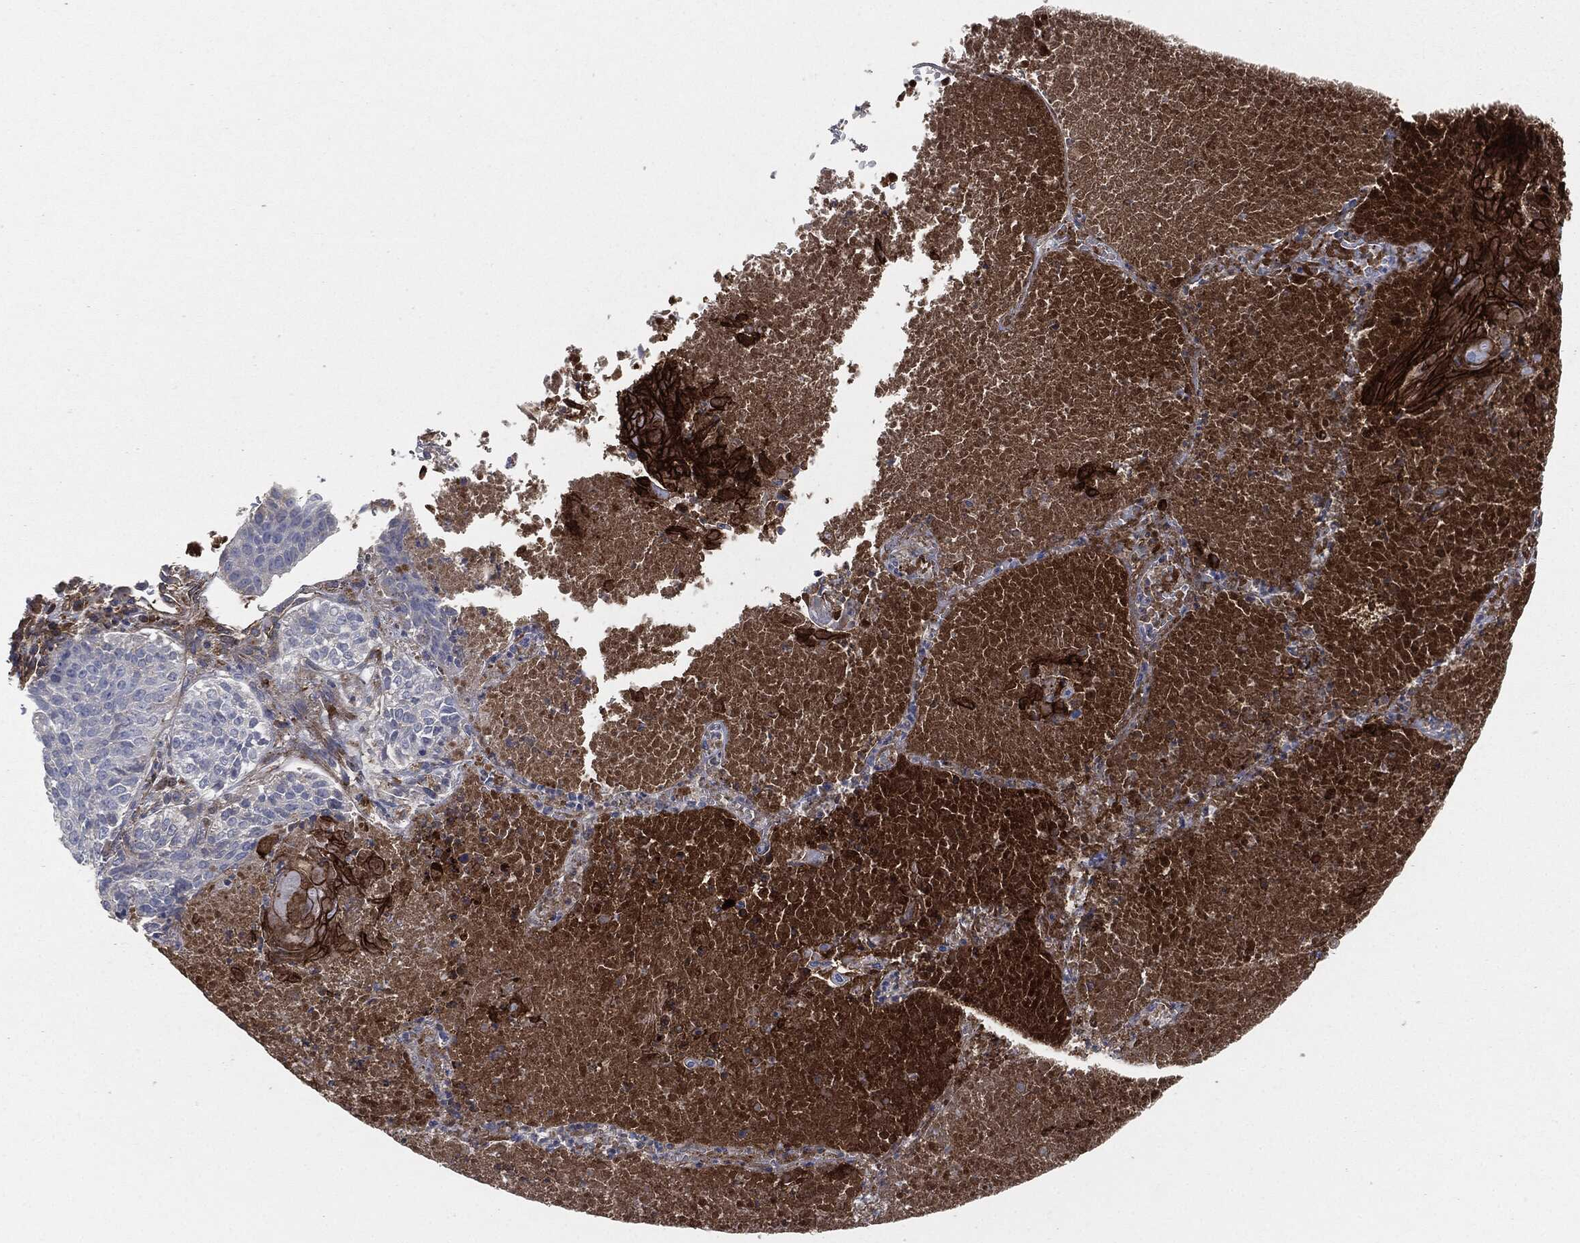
{"staining": {"intensity": "negative", "quantity": "none", "location": "none"}, "tissue": "lung cancer", "cell_type": "Tumor cells", "image_type": "cancer", "snomed": [{"axis": "morphology", "description": "Squamous cell carcinoma, NOS"}, {"axis": "topography", "description": "Lung"}], "caption": "Lung cancer (squamous cell carcinoma) was stained to show a protein in brown. There is no significant positivity in tumor cells.", "gene": "APOB", "patient": {"sex": "male", "age": 64}}